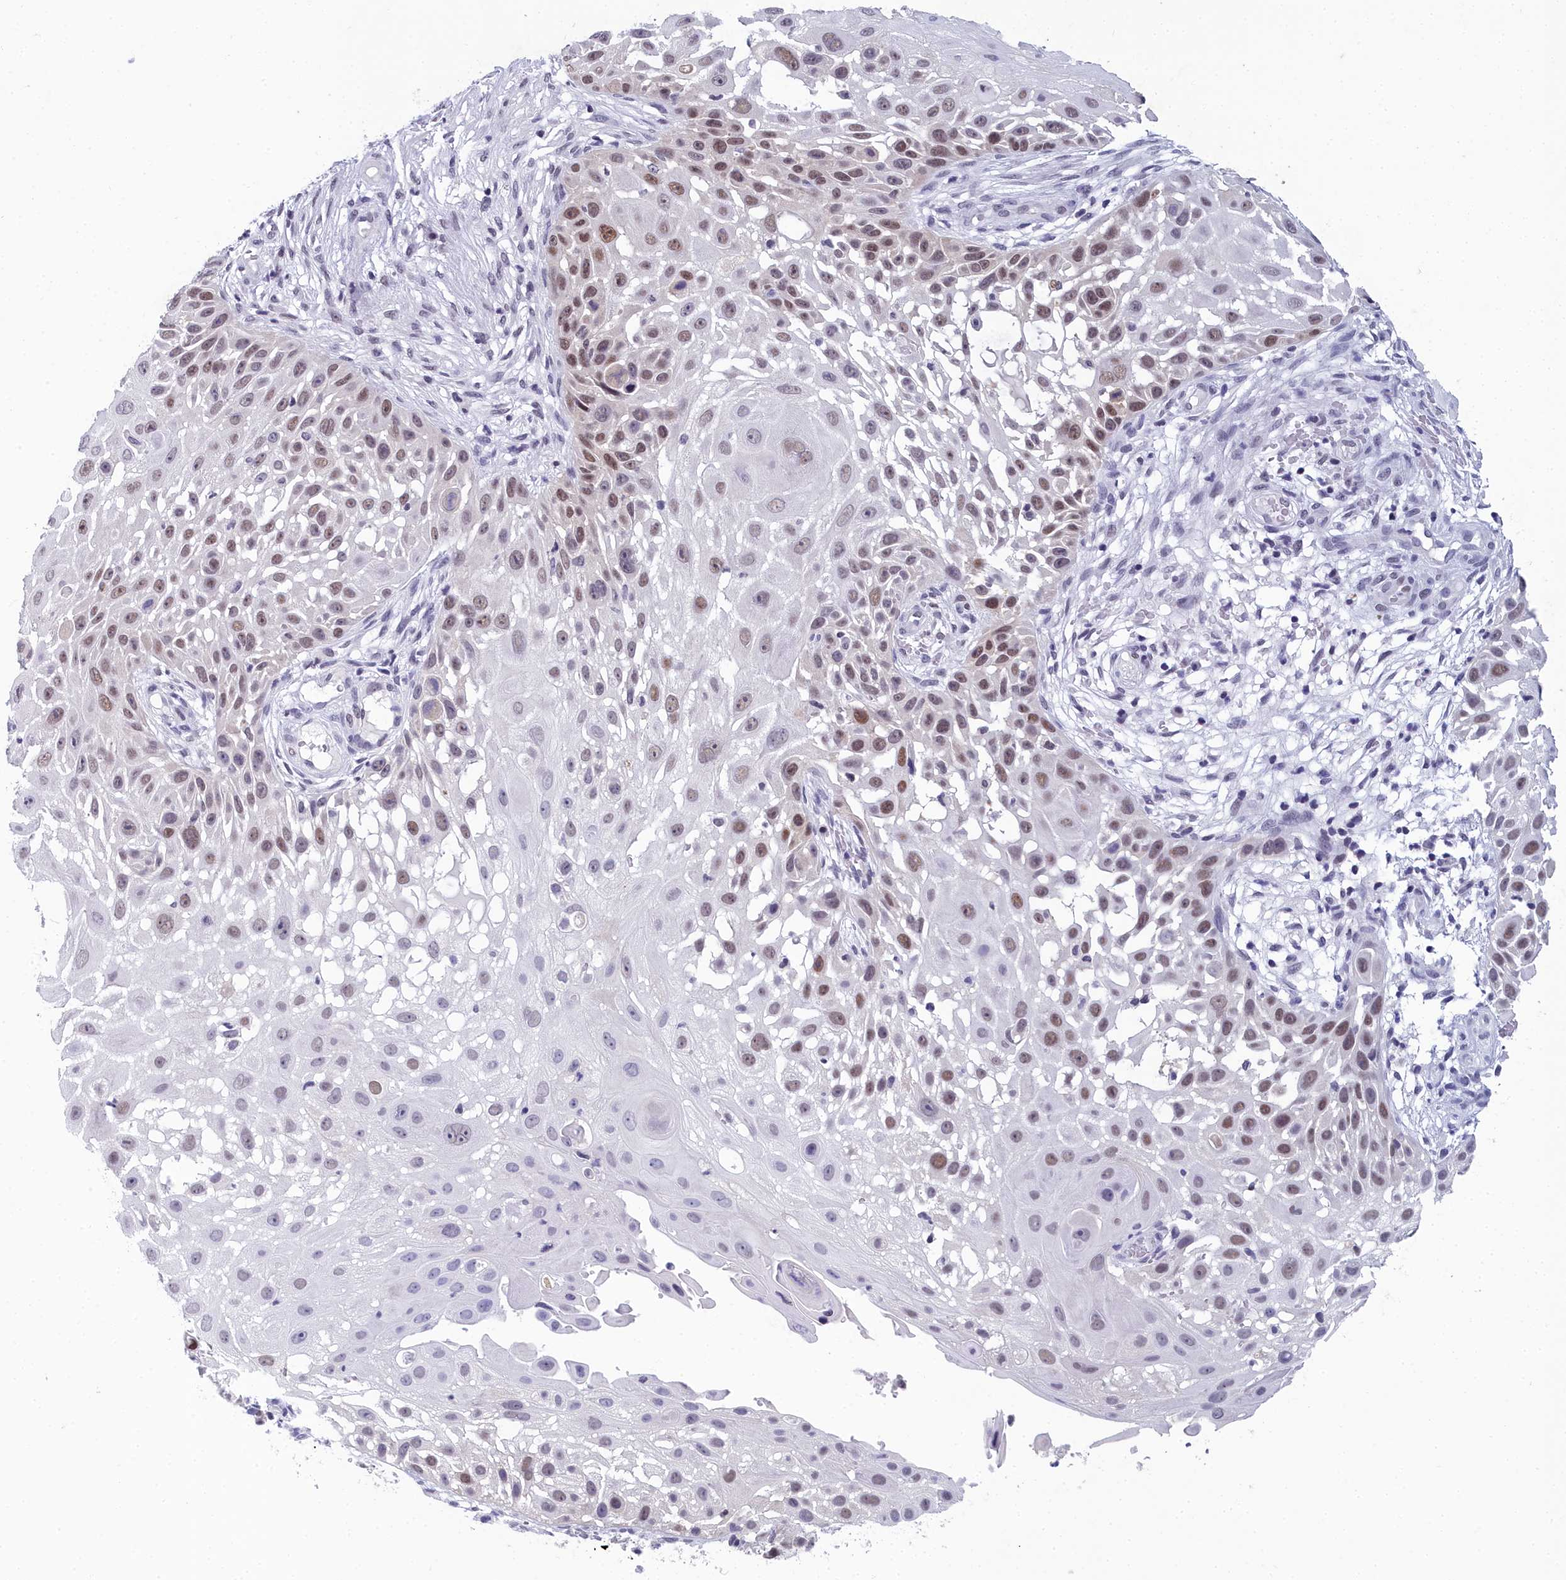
{"staining": {"intensity": "moderate", "quantity": "25%-75%", "location": "nuclear"}, "tissue": "skin cancer", "cell_type": "Tumor cells", "image_type": "cancer", "snomed": [{"axis": "morphology", "description": "Squamous cell carcinoma, NOS"}, {"axis": "topography", "description": "Skin"}], "caption": "Tumor cells show medium levels of moderate nuclear staining in approximately 25%-75% of cells in human skin cancer (squamous cell carcinoma).", "gene": "CCDC97", "patient": {"sex": "female", "age": 44}}